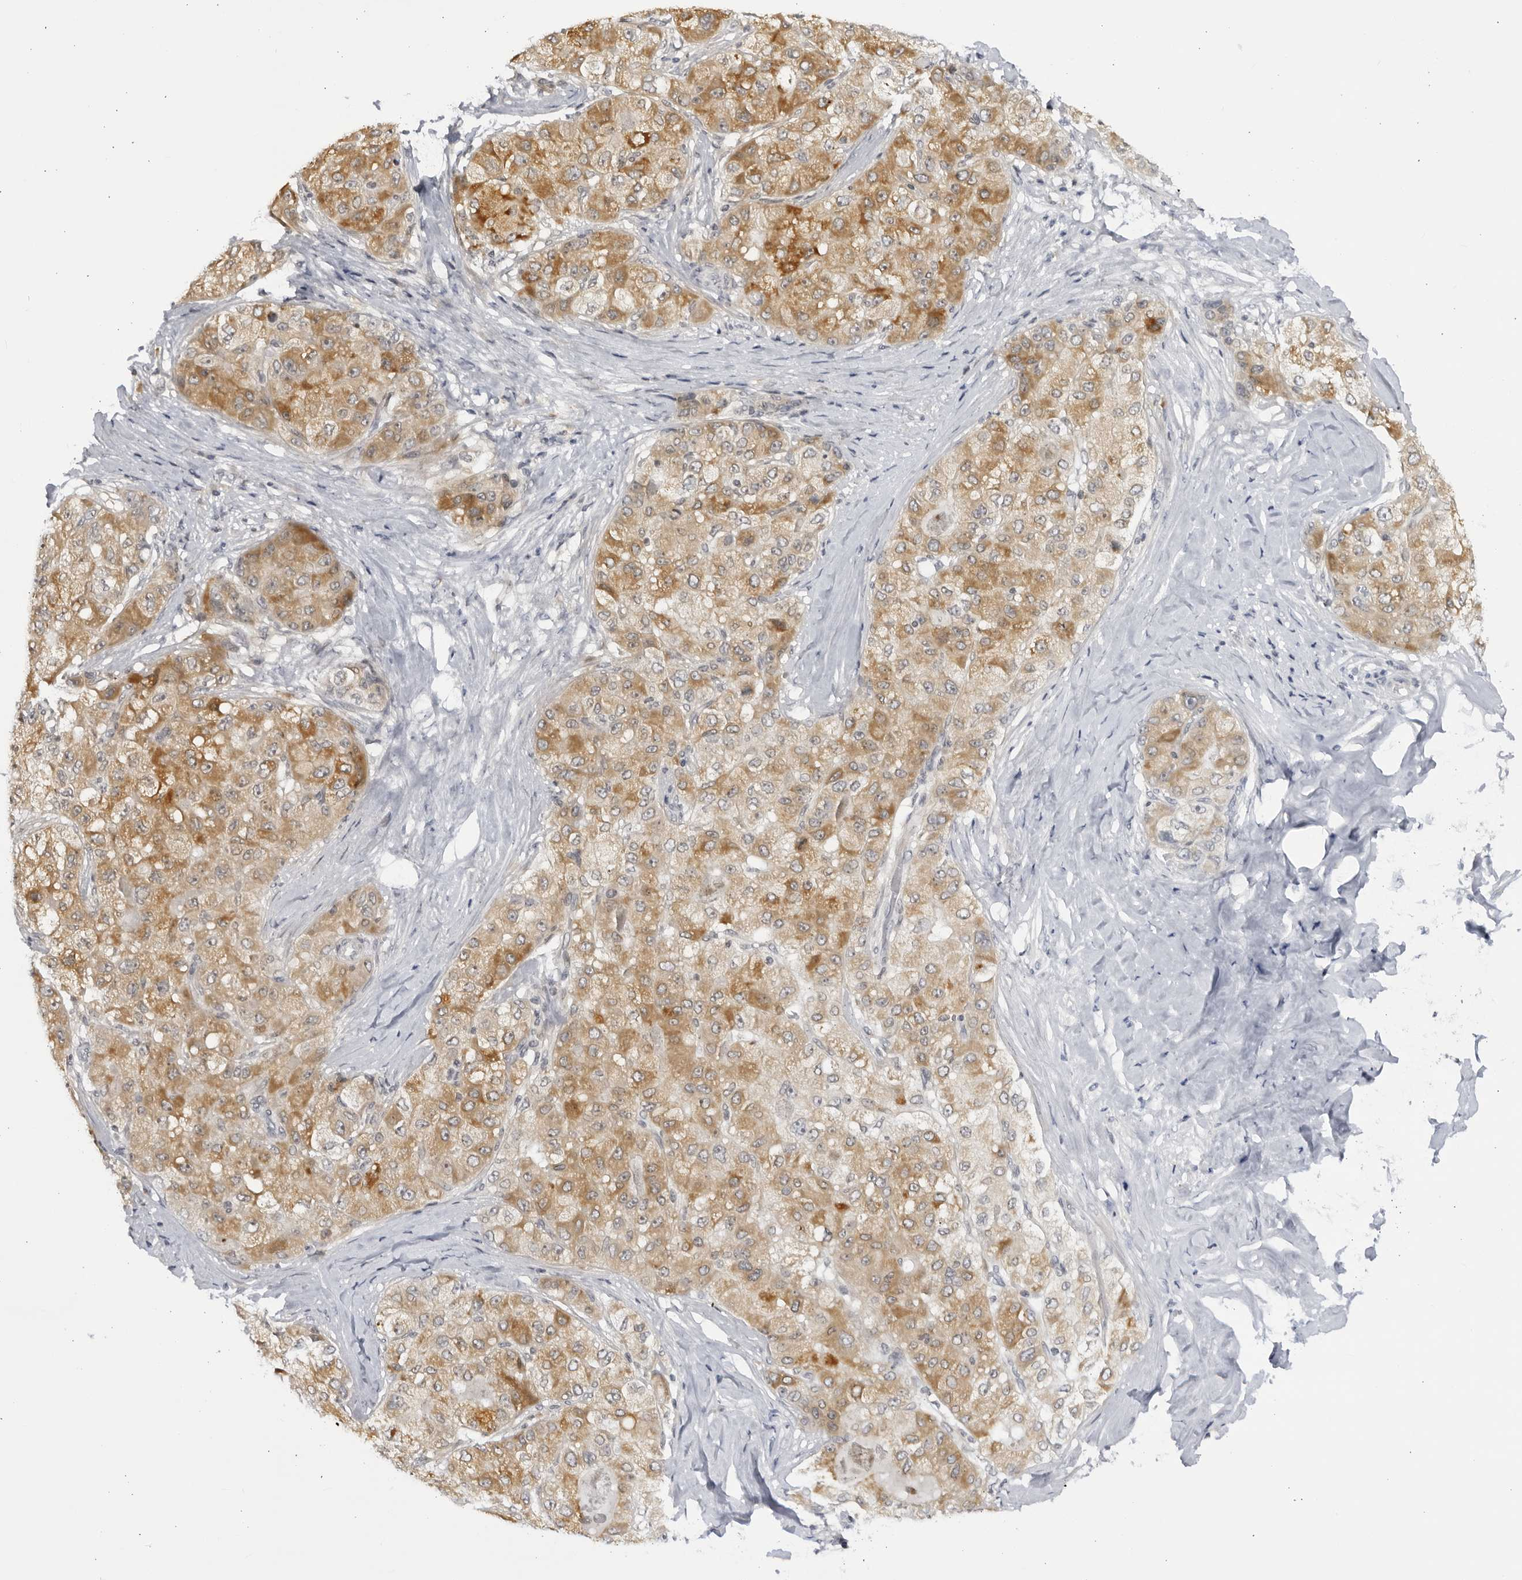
{"staining": {"intensity": "moderate", "quantity": ">75%", "location": "cytoplasmic/membranous"}, "tissue": "liver cancer", "cell_type": "Tumor cells", "image_type": "cancer", "snomed": [{"axis": "morphology", "description": "Carcinoma, Hepatocellular, NOS"}, {"axis": "topography", "description": "Liver"}], "caption": "Protein staining of hepatocellular carcinoma (liver) tissue reveals moderate cytoplasmic/membranous expression in about >75% of tumor cells.", "gene": "CNBD1", "patient": {"sex": "male", "age": 80}}